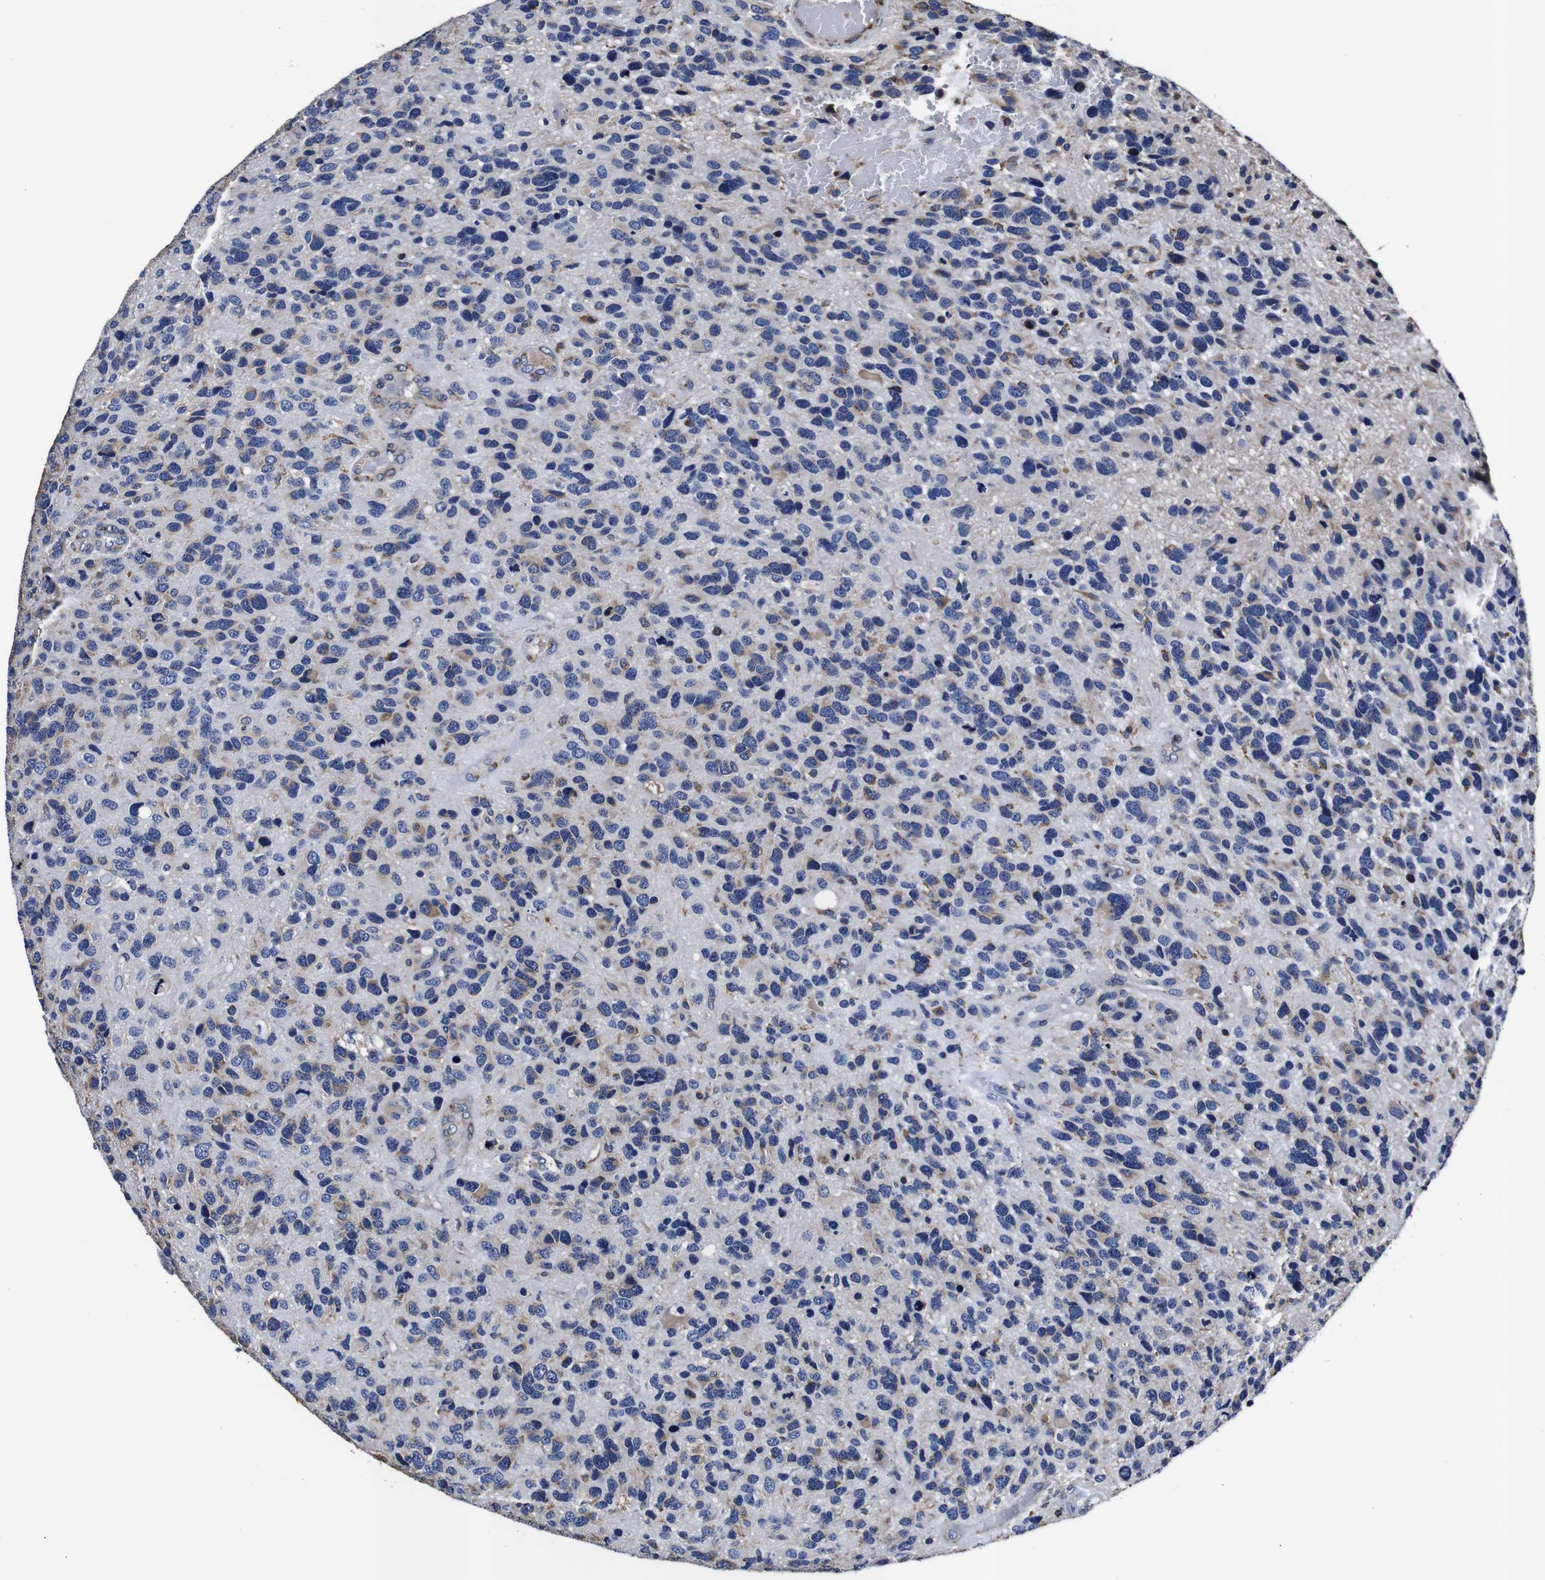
{"staining": {"intensity": "weak", "quantity": "<25%", "location": "cytoplasmic/membranous"}, "tissue": "glioma", "cell_type": "Tumor cells", "image_type": "cancer", "snomed": [{"axis": "morphology", "description": "Glioma, malignant, High grade"}, {"axis": "topography", "description": "Brain"}], "caption": "Immunohistochemistry (IHC) of human glioma displays no positivity in tumor cells.", "gene": "PPIB", "patient": {"sex": "female", "age": 58}}